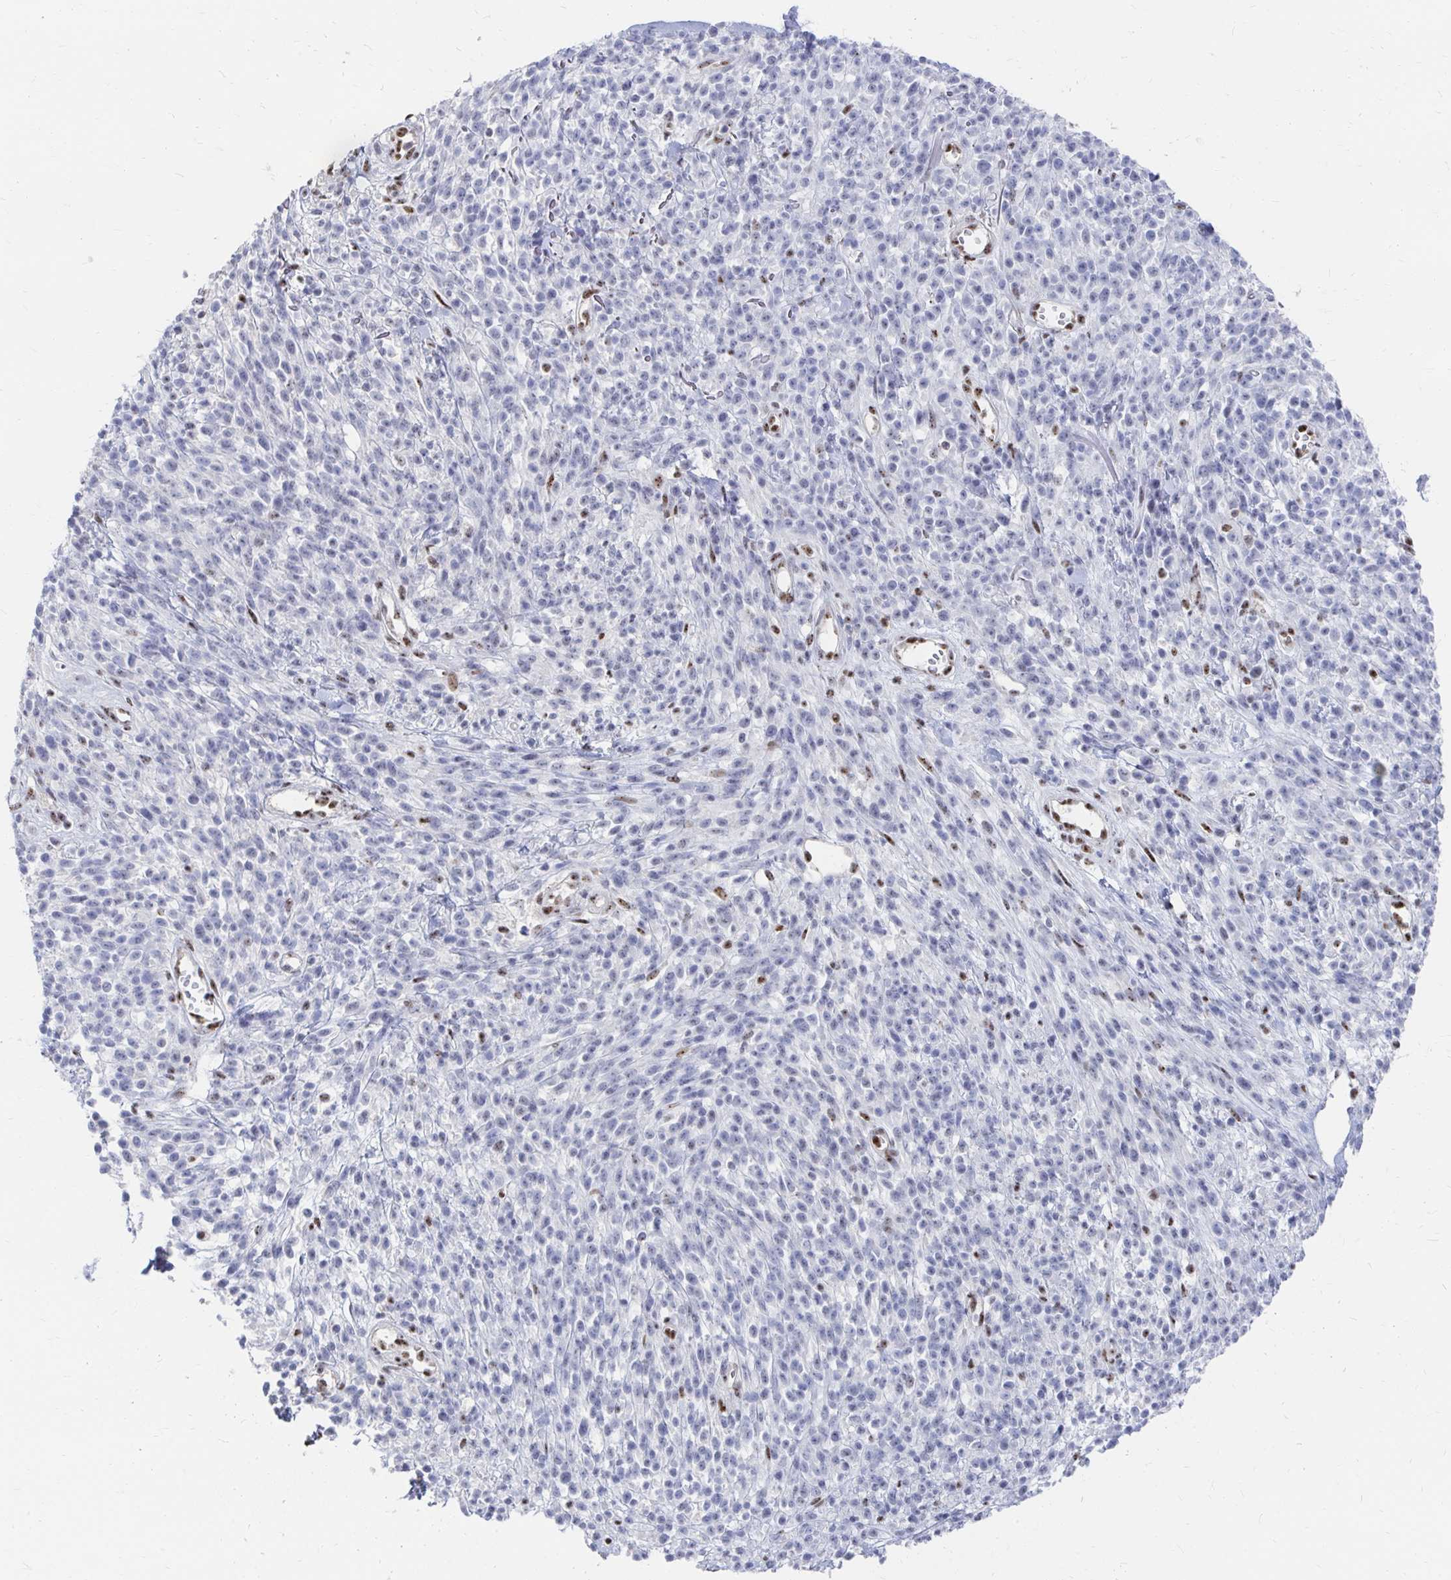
{"staining": {"intensity": "negative", "quantity": "none", "location": "none"}, "tissue": "melanoma", "cell_type": "Tumor cells", "image_type": "cancer", "snomed": [{"axis": "morphology", "description": "Malignant melanoma, NOS"}, {"axis": "topography", "description": "Skin"}, {"axis": "topography", "description": "Skin of trunk"}], "caption": "DAB immunohistochemical staining of human malignant melanoma demonstrates no significant expression in tumor cells.", "gene": "CLIC3", "patient": {"sex": "male", "age": 74}}